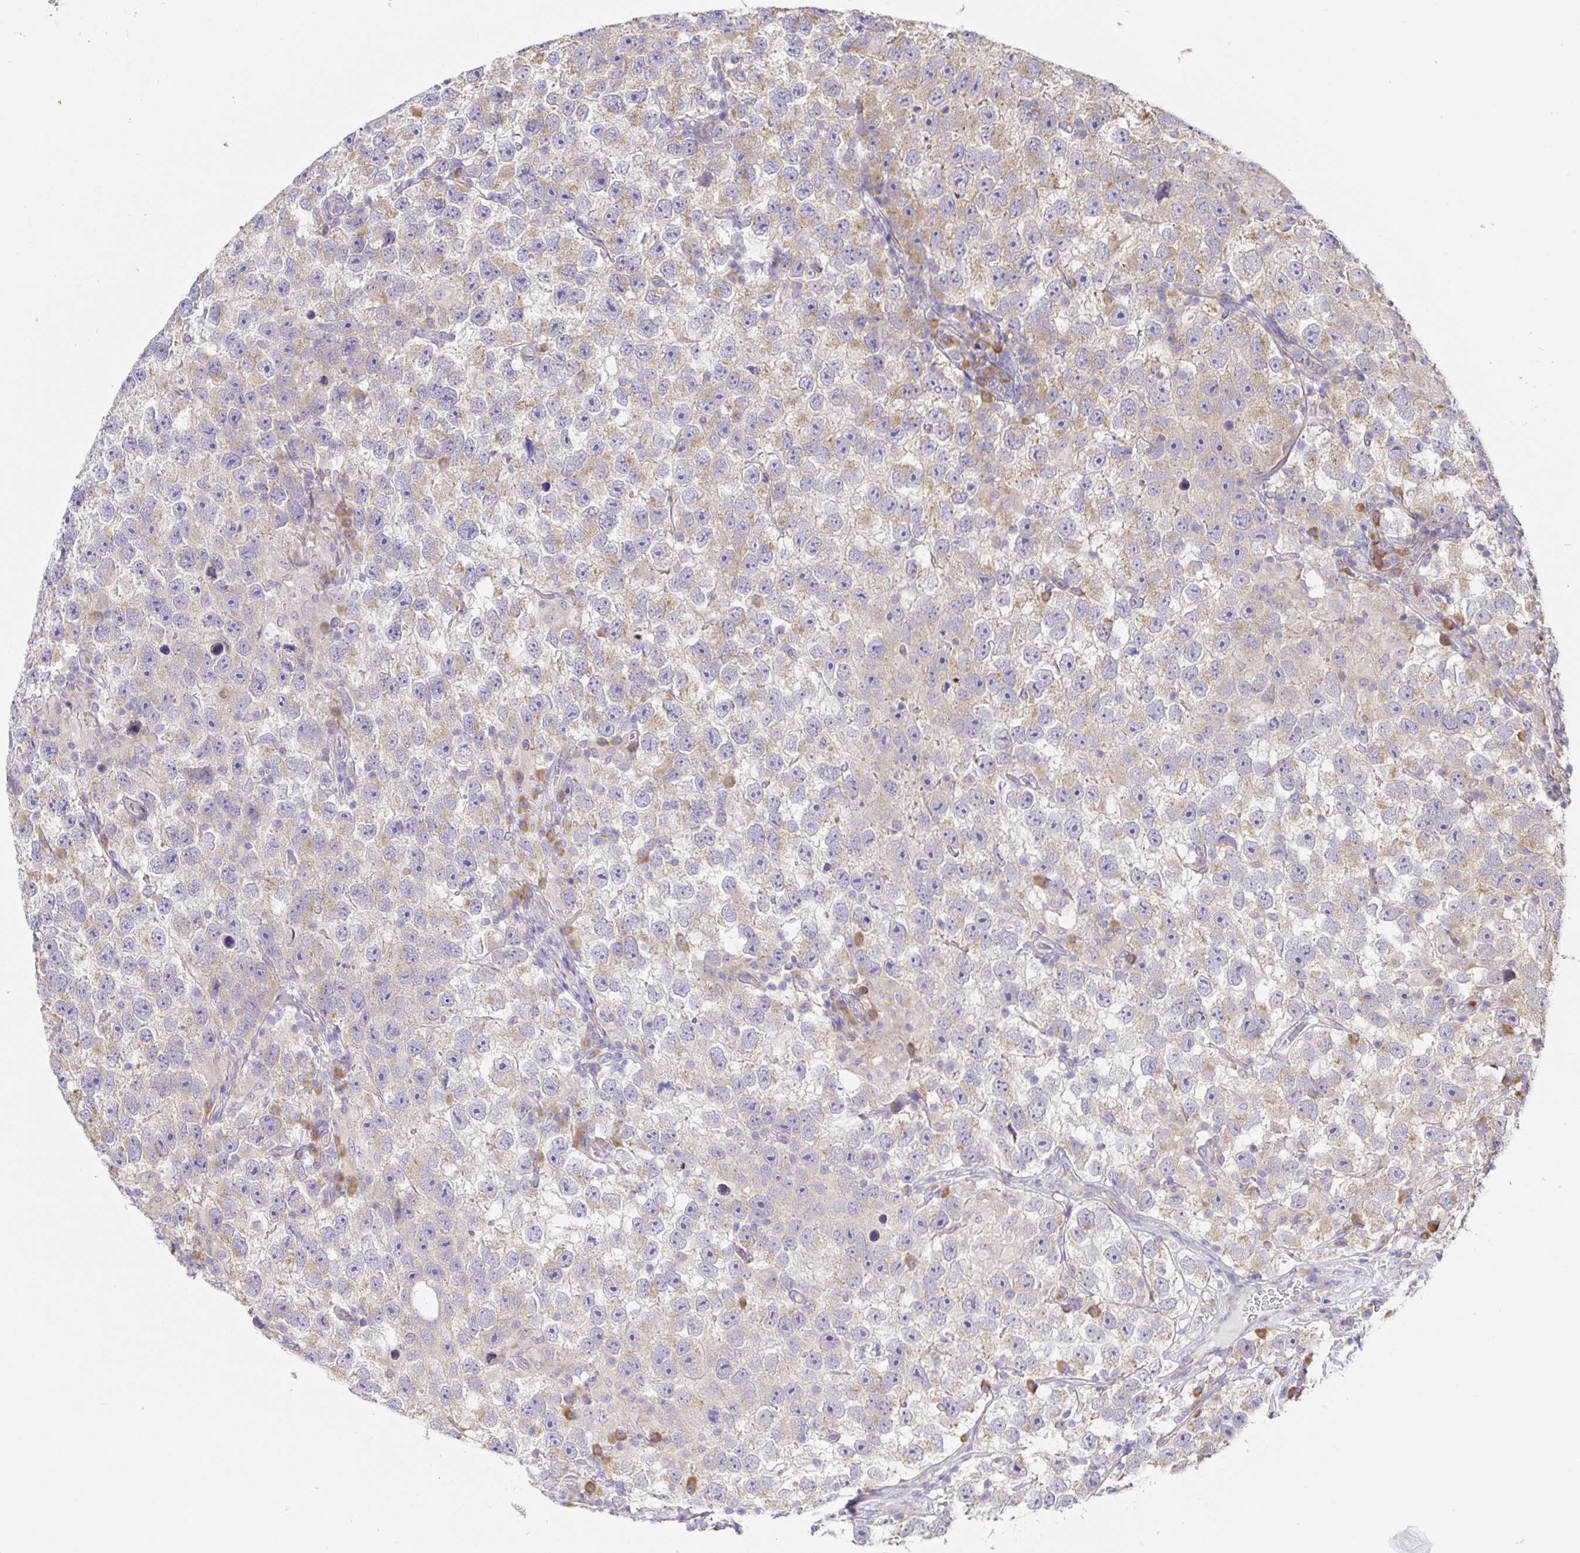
{"staining": {"intensity": "weak", "quantity": "<25%", "location": "cytoplasmic/membranous"}, "tissue": "testis cancer", "cell_type": "Tumor cells", "image_type": "cancer", "snomed": [{"axis": "morphology", "description": "Seminoma, NOS"}, {"axis": "topography", "description": "Testis"}], "caption": "Immunohistochemistry (IHC) image of testis cancer (seminoma) stained for a protein (brown), which displays no positivity in tumor cells. Brightfield microscopy of IHC stained with DAB (brown) and hematoxylin (blue), captured at high magnification.", "gene": "PDPK1", "patient": {"sex": "male", "age": 26}}